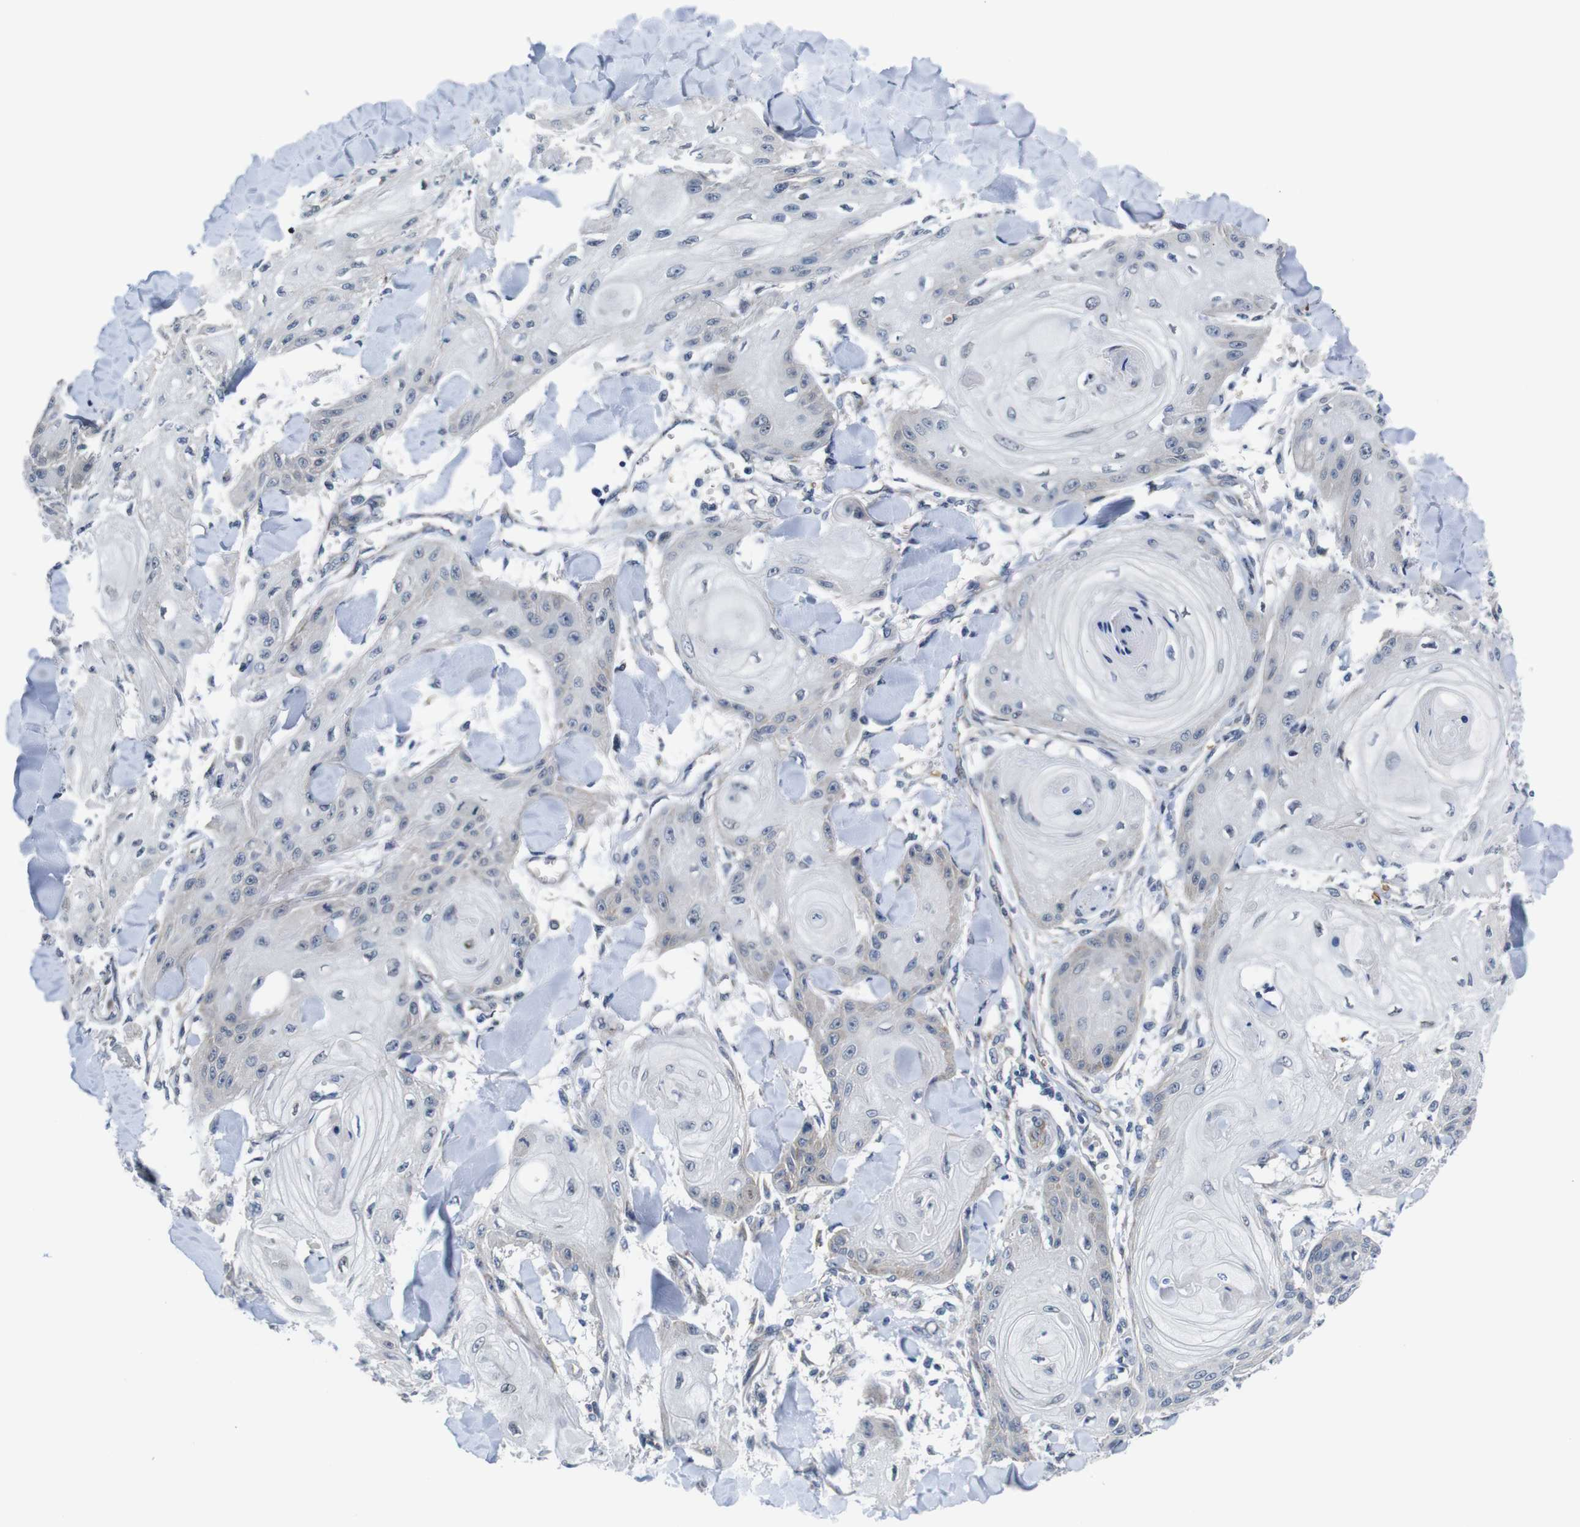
{"staining": {"intensity": "weak", "quantity": "<25%", "location": "cytoplasmic/membranous"}, "tissue": "skin cancer", "cell_type": "Tumor cells", "image_type": "cancer", "snomed": [{"axis": "morphology", "description": "Squamous cell carcinoma, NOS"}, {"axis": "topography", "description": "Skin"}], "caption": "Tumor cells are negative for protein expression in human squamous cell carcinoma (skin).", "gene": "SOCS3", "patient": {"sex": "male", "age": 74}}